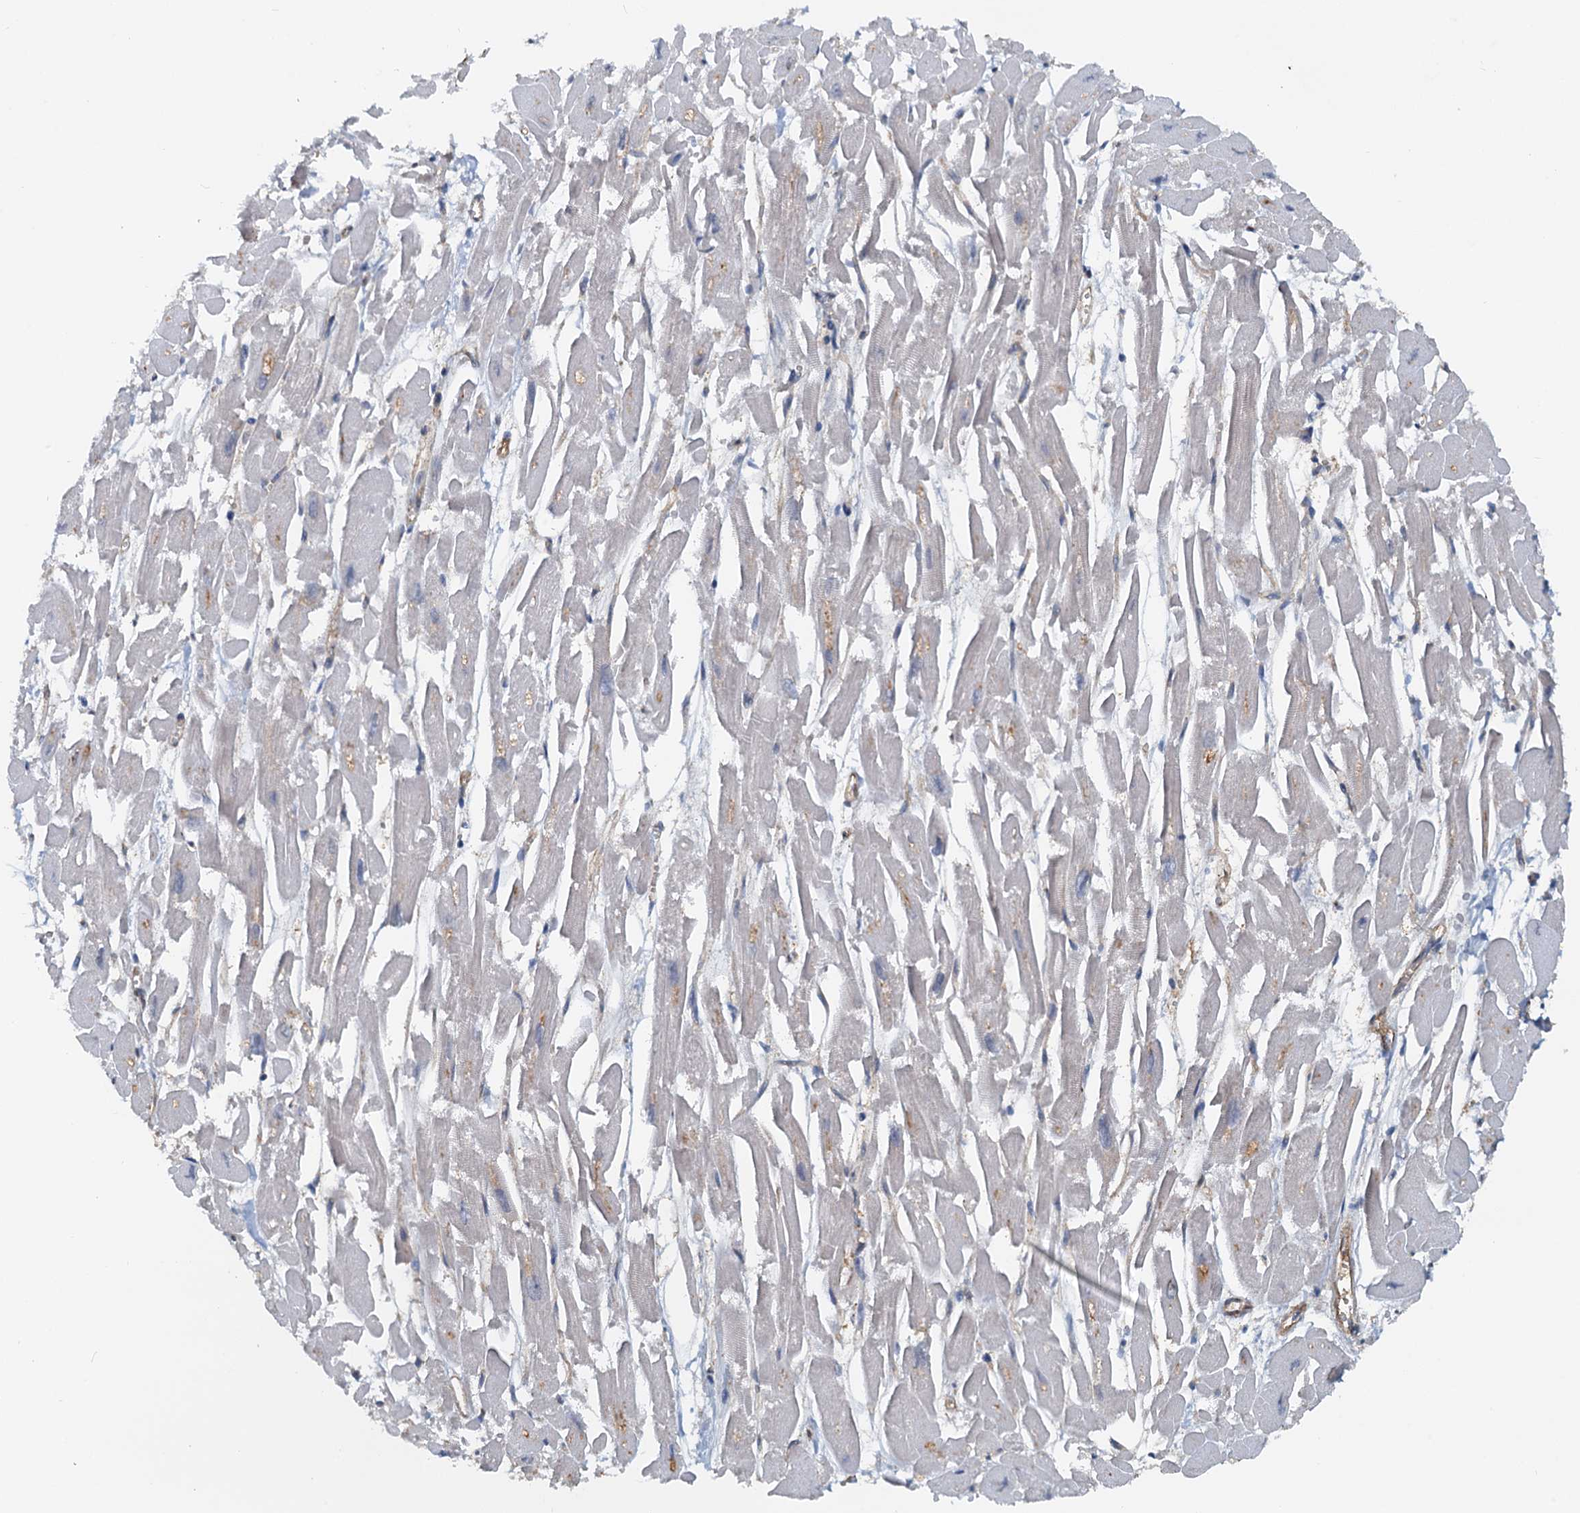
{"staining": {"intensity": "moderate", "quantity": "<25%", "location": "cytoplasmic/membranous"}, "tissue": "heart muscle", "cell_type": "Cardiomyocytes", "image_type": "normal", "snomed": [{"axis": "morphology", "description": "Normal tissue, NOS"}, {"axis": "topography", "description": "Heart"}], "caption": "Brown immunohistochemical staining in normal human heart muscle displays moderate cytoplasmic/membranous staining in approximately <25% of cardiomyocytes.", "gene": "SPINDOC", "patient": {"sex": "male", "age": 54}}